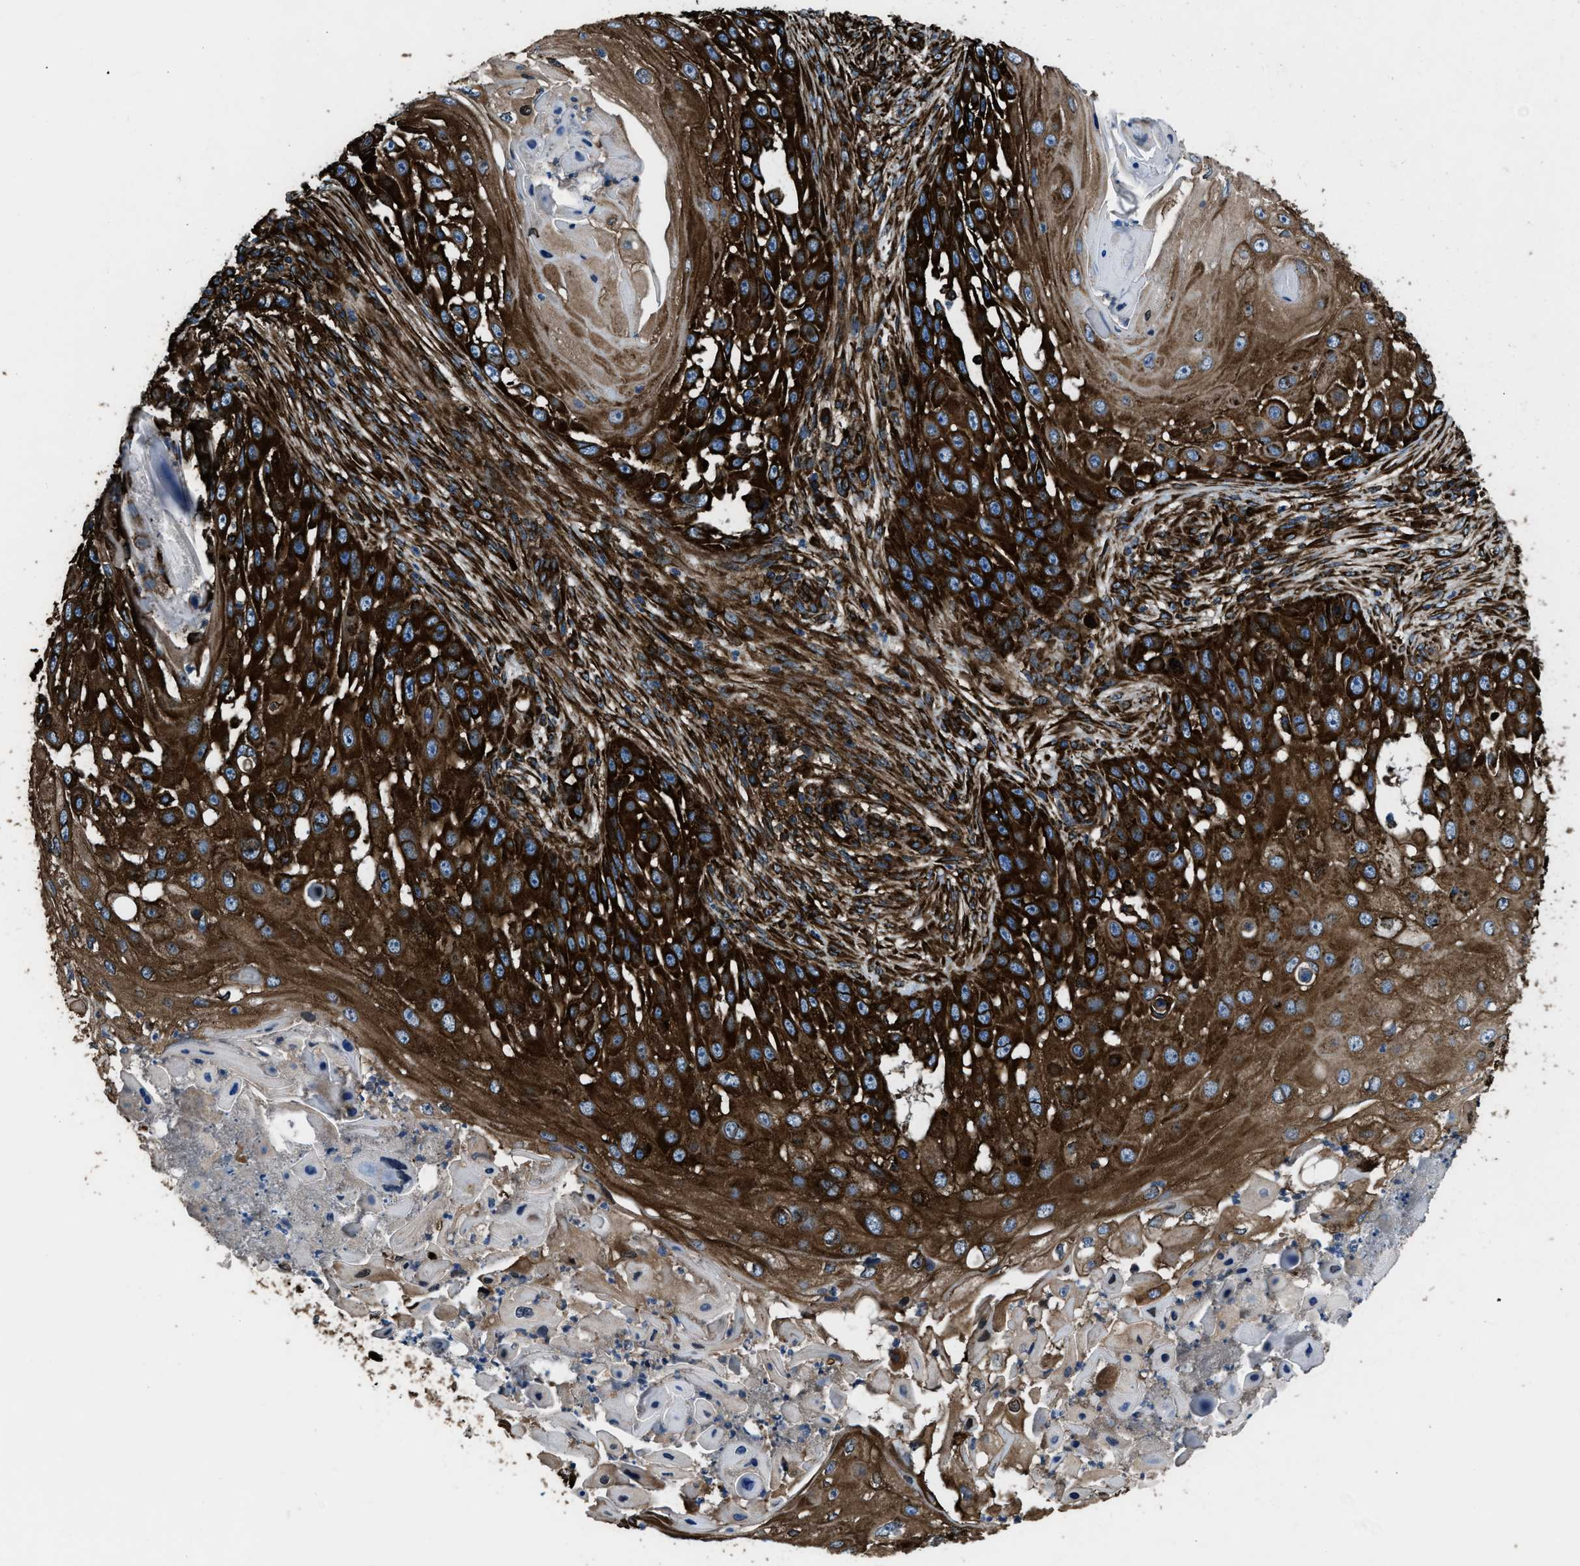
{"staining": {"intensity": "strong", "quantity": ">75%", "location": "cytoplasmic/membranous"}, "tissue": "skin cancer", "cell_type": "Tumor cells", "image_type": "cancer", "snomed": [{"axis": "morphology", "description": "Squamous cell carcinoma, NOS"}, {"axis": "topography", "description": "Skin"}], "caption": "IHC of human skin squamous cell carcinoma reveals high levels of strong cytoplasmic/membranous positivity in about >75% of tumor cells.", "gene": "CAPRIN1", "patient": {"sex": "female", "age": 44}}